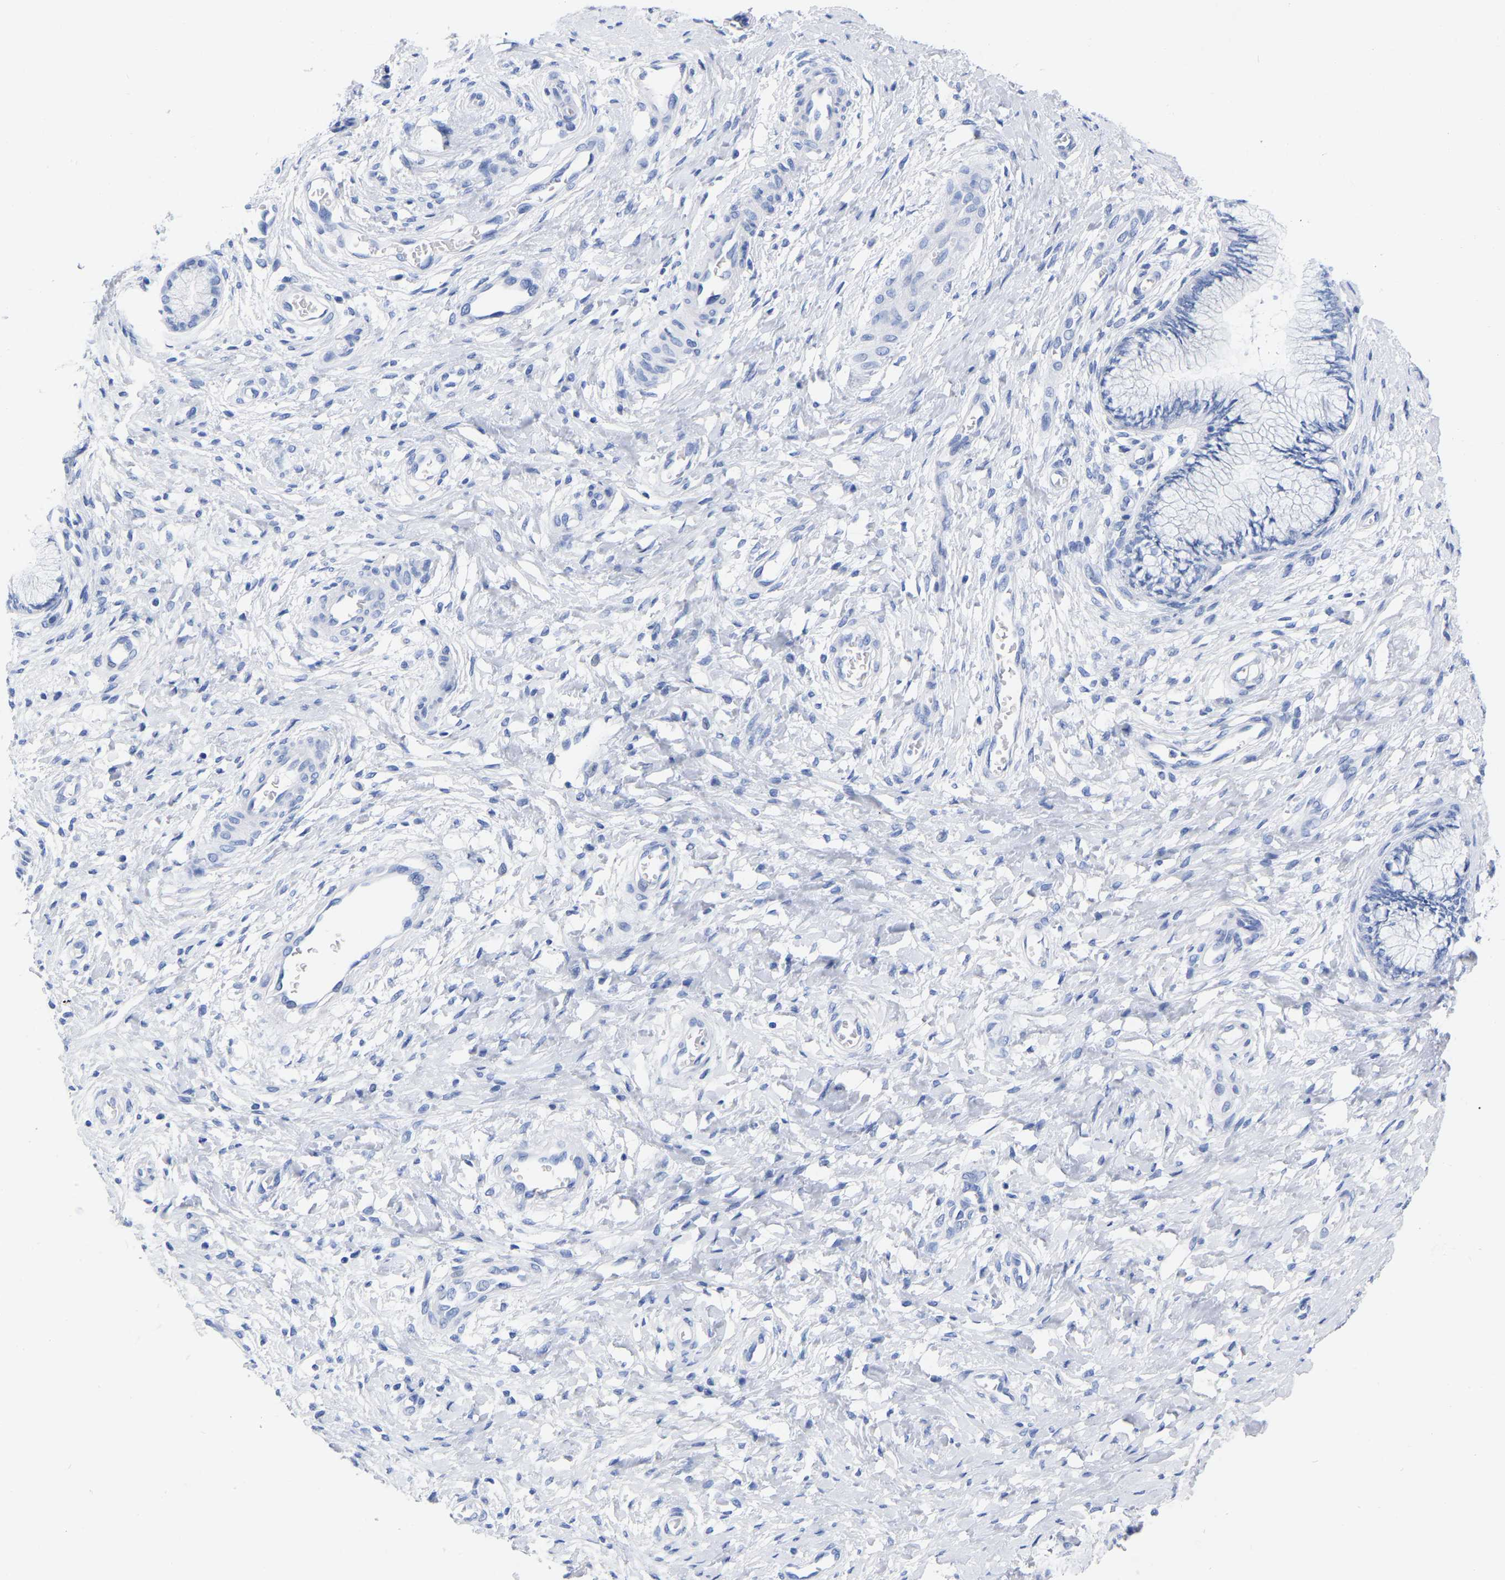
{"staining": {"intensity": "negative", "quantity": "none", "location": "none"}, "tissue": "cervix", "cell_type": "Glandular cells", "image_type": "normal", "snomed": [{"axis": "morphology", "description": "Normal tissue, NOS"}, {"axis": "topography", "description": "Cervix"}], "caption": "The histopathology image exhibits no staining of glandular cells in benign cervix. (Brightfield microscopy of DAB (3,3'-diaminobenzidine) immunohistochemistry (IHC) at high magnification).", "gene": "HAPLN1", "patient": {"sex": "female", "age": 55}}